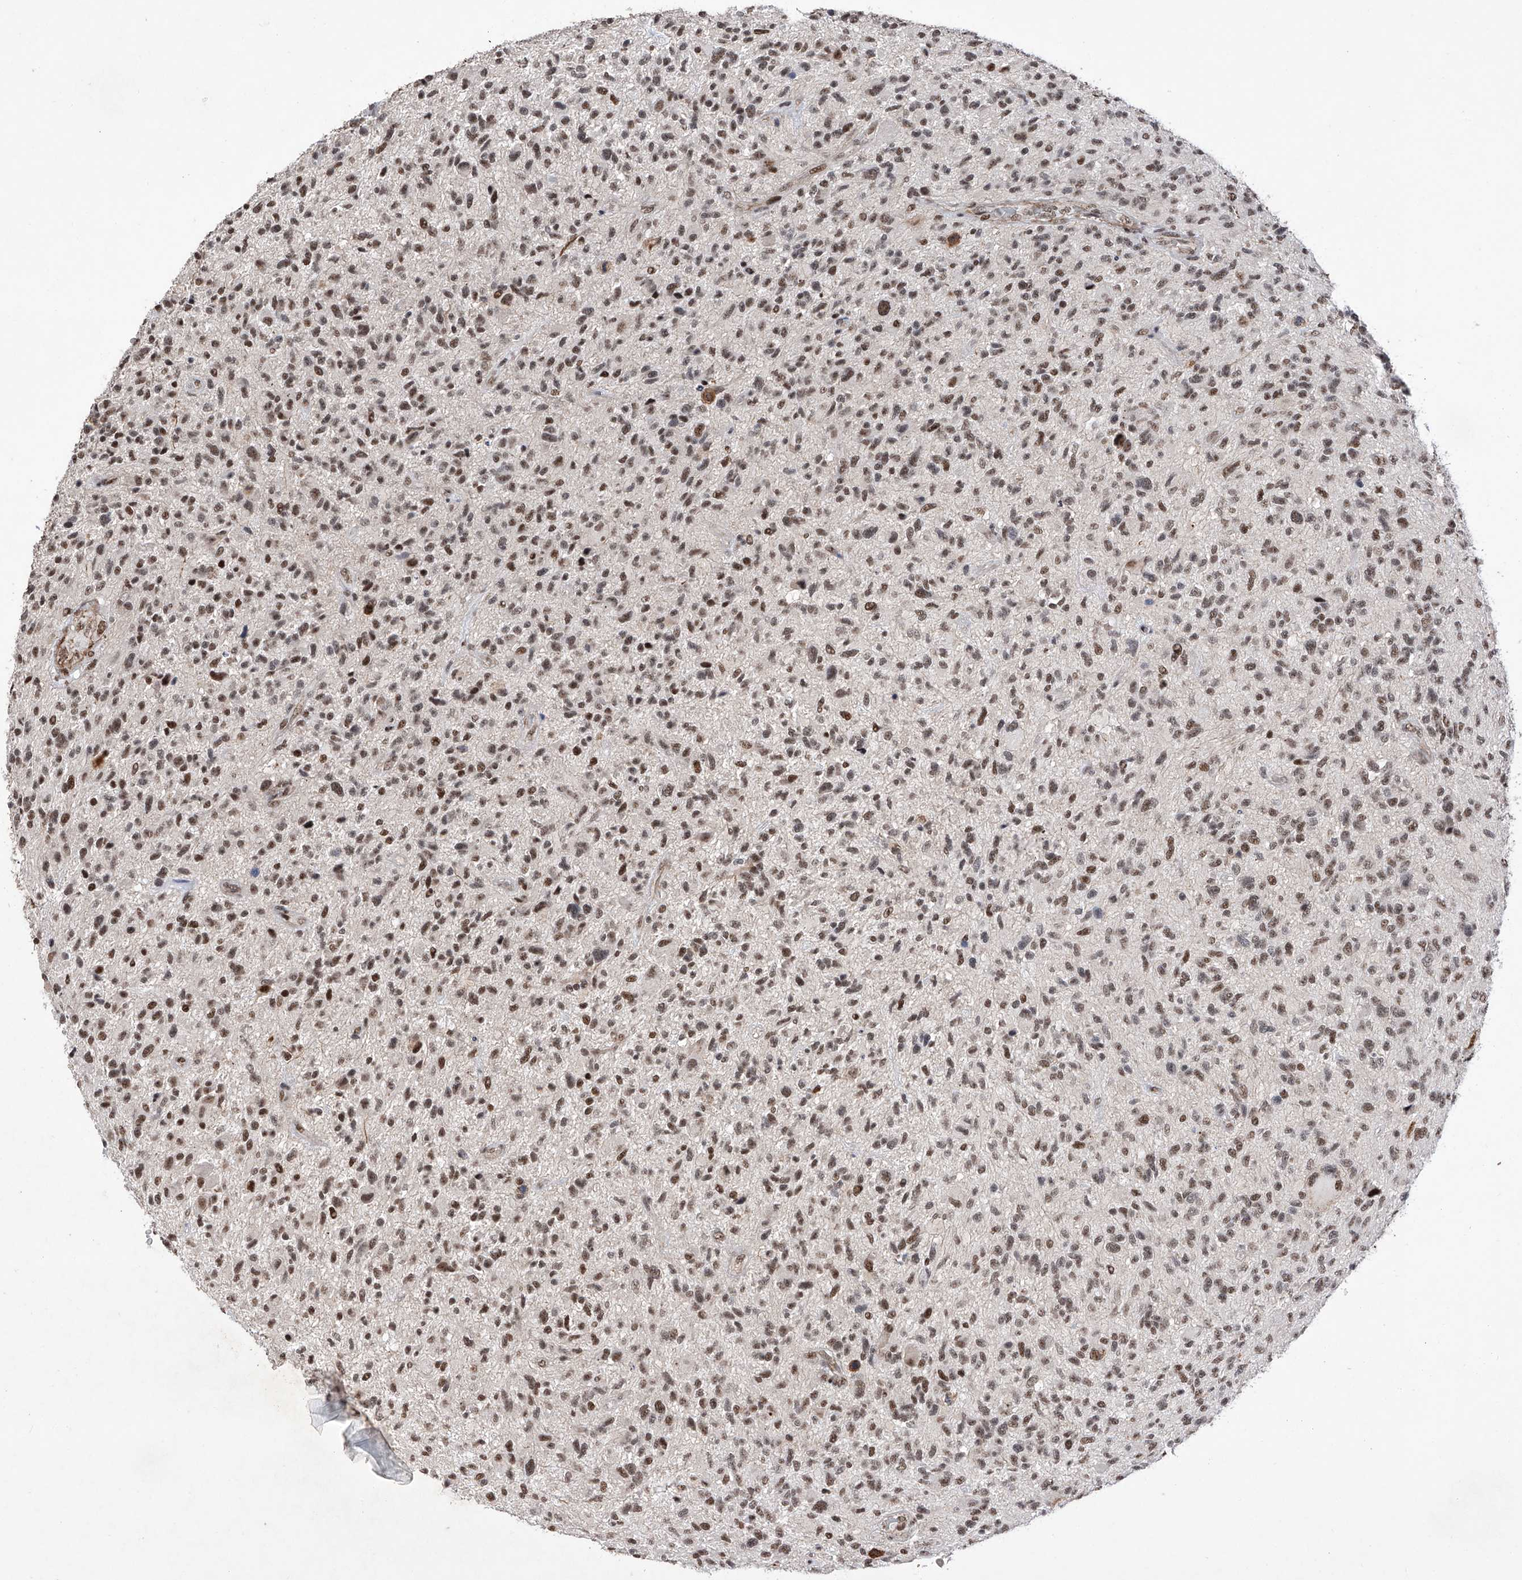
{"staining": {"intensity": "moderate", "quantity": ">75%", "location": "nuclear"}, "tissue": "glioma", "cell_type": "Tumor cells", "image_type": "cancer", "snomed": [{"axis": "morphology", "description": "Glioma, malignant, High grade"}, {"axis": "topography", "description": "Brain"}], "caption": "The photomicrograph displays staining of glioma, revealing moderate nuclear protein staining (brown color) within tumor cells.", "gene": "NFATC4", "patient": {"sex": "male", "age": 47}}